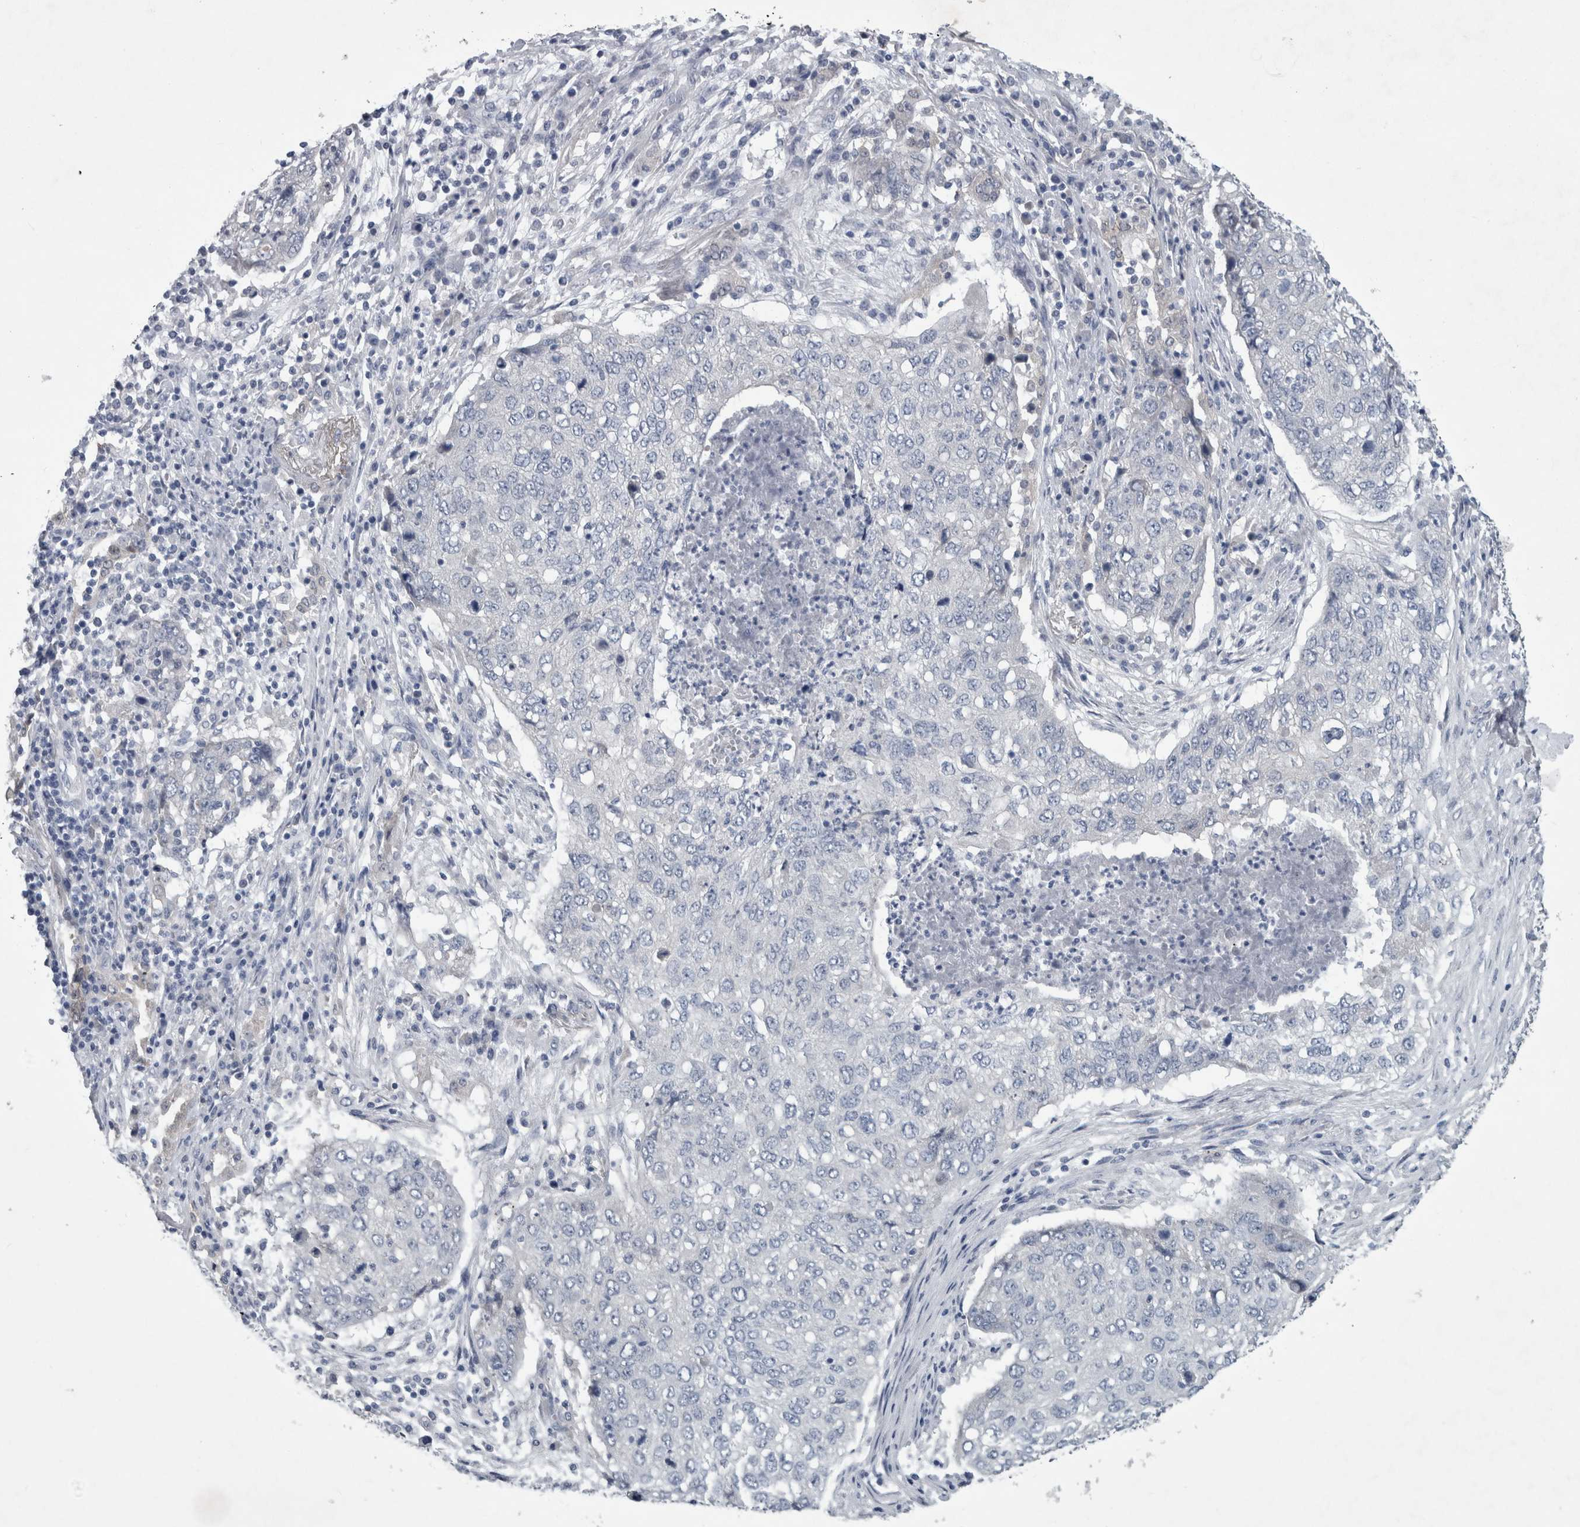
{"staining": {"intensity": "negative", "quantity": "none", "location": "none"}, "tissue": "lung cancer", "cell_type": "Tumor cells", "image_type": "cancer", "snomed": [{"axis": "morphology", "description": "Squamous cell carcinoma, NOS"}, {"axis": "topography", "description": "Lung"}], "caption": "The IHC photomicrograph has no significant positivity in tumor cells of squamous cell carcinoma (lung) tissue. (DAB immunohistochemistry (IHC) with hematoxylin counter stain).", "gene": "FAM83H", "patient": {"sex": "female", "age": 63}}